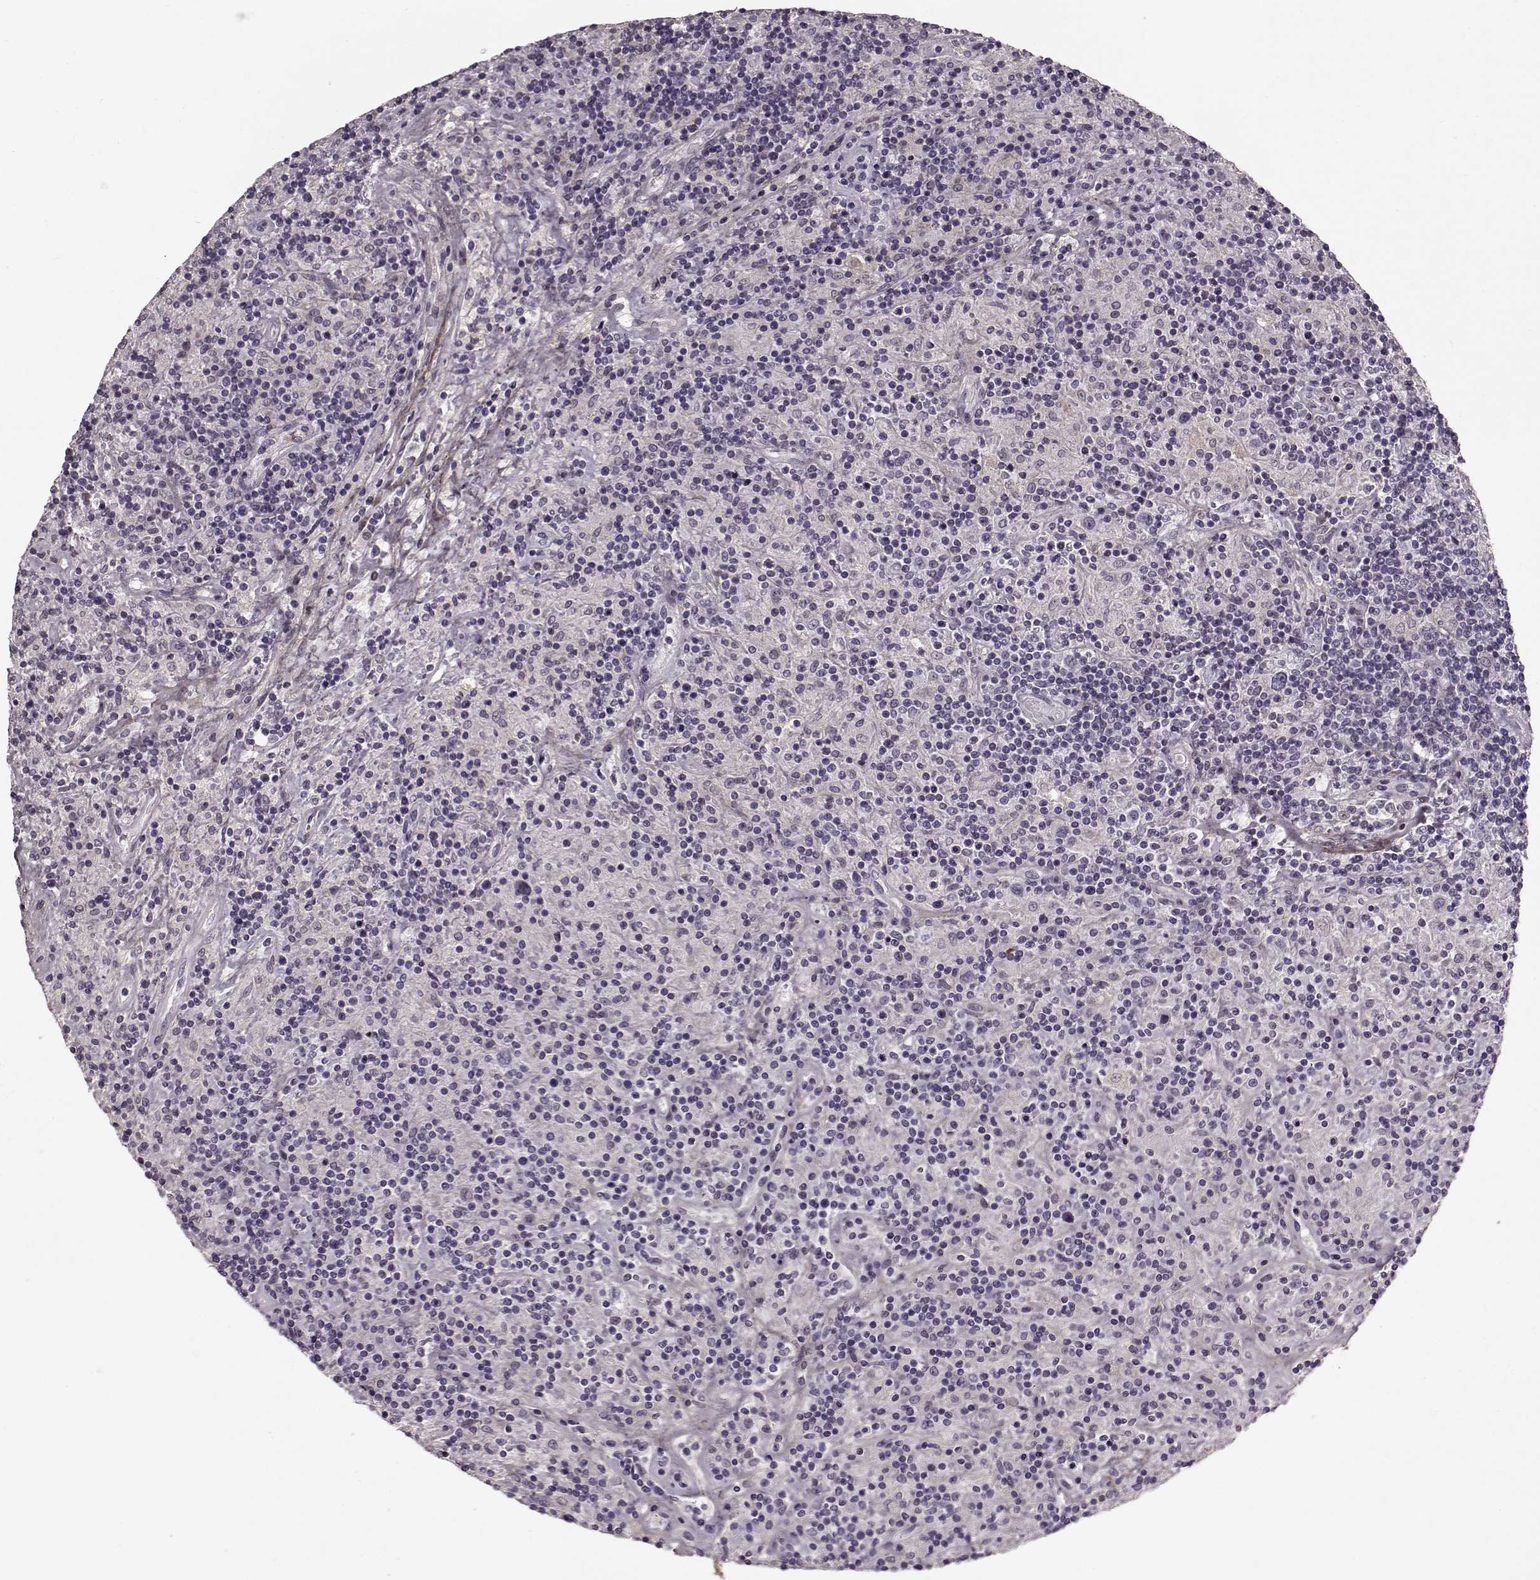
{"staining": {"intensity": "negative", "quantity": "none", "location": "none"}, "tissue": "lymphoma", "cell_type": "Tumor cells", "image_type": "cancer", "snomed": [{"axis": "morphology", "description": "Hodgkin's disease, NOS"}, {"axis": "topography", "description": "Lymph node"}], "caption": "This photomicrograph is of Hodgkin's disease stained with immunohistochemistry to label a protein in brown with the nuclei are counter-stained blue. There is no expression in tumor cells. (DAB (3,3'-diaminobenzidine) IHC, high magnification).", "gene": "LUM", "patient": {"sex": "male", "age": 70}}